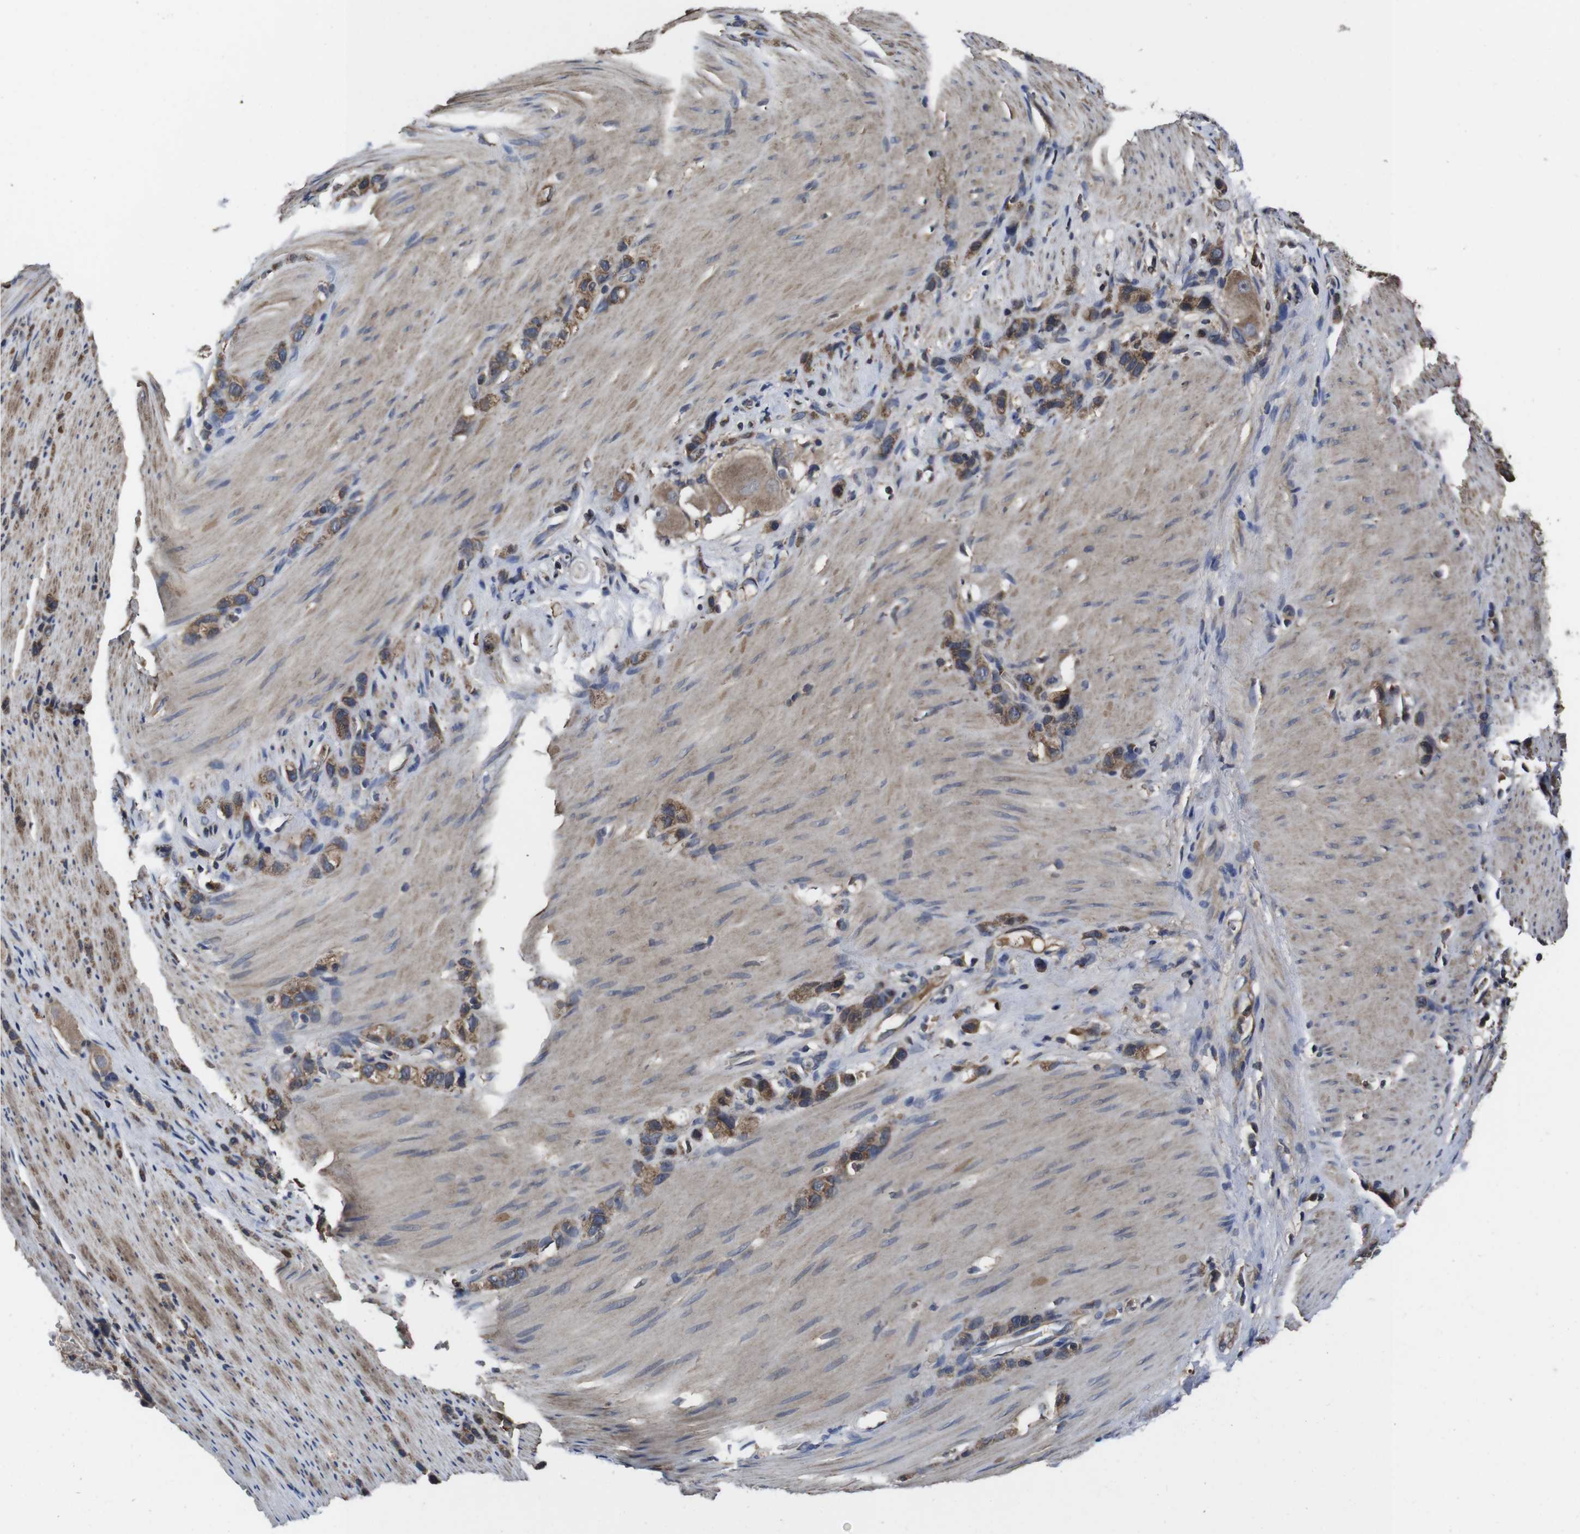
{"staining": {"intensity": "moderate", "quantity": ">75%", "location": "cytoplasmic/membranous"}, "tissue": "stomach cancer", "cell_type": "Tumor cells", "image_type": "cancer", "snomed": [{"axis": "morphology", "description": "Normal tissue, NOS"}, {"axis": "morphology", "description": "Adenocarcinoma, NOS"}, {"axis": "morphology", "description": "Adenocarcinoma, High grade"}, {"axis": "topography", "description": "Stomach, upper"}, {"axis": "topography", "description": "Stomach"}], "caption": "A medium amount of moderate cytoplasmic/membranous expression is identified in about >75% of tumor cells in adenocarcinoma (high-grade) (stomach) tissue. Immunohistochemistry (ihc) stains the protein of interest in brown and the nuclei are stained blue.", "gene": "CXCL11", "patient": {"sex": "female", "age": 65}}